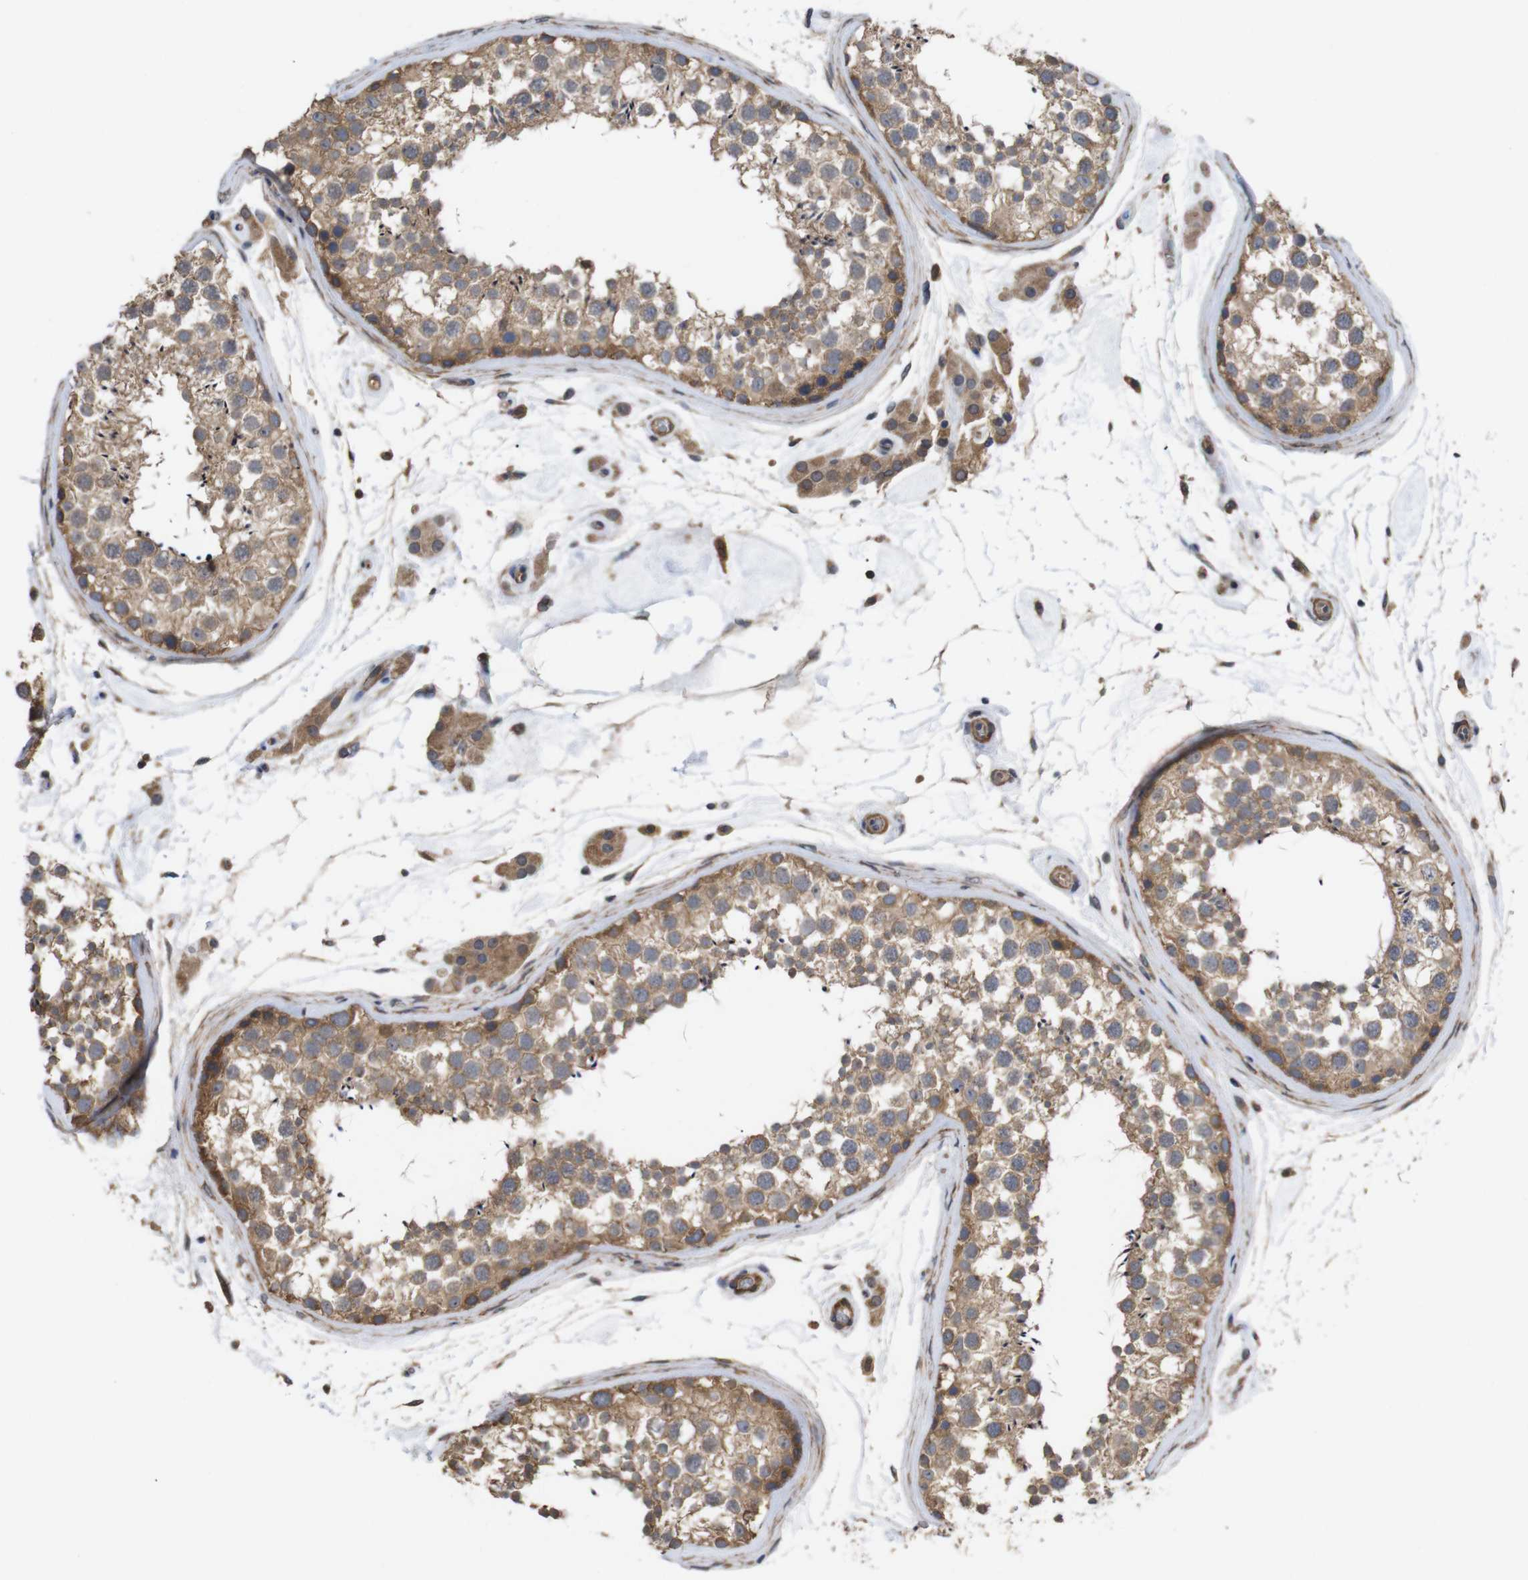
{"staining": {"intensity": "moderate", "quantity": ">75%", "location": "cytoplasmic/membranous"}, "tissue": "testis", "cell_type": "Cells in seminiferous ducts", "image_type": "normal", "snomed": [{"axis": "morphology", "description": "Normal tissue, NOS"}, {"axis": "topography", "description": "Testis"}], "caption": "The photomicrograph reveals immunohistochemical staining of normal testis. There is moderate cytoplasmic/membranous positivity is seen in about >75% of cells in seminiferous ducts.", "gene": "TIAM1", "patient": {"sex": "male", "age": 46}}